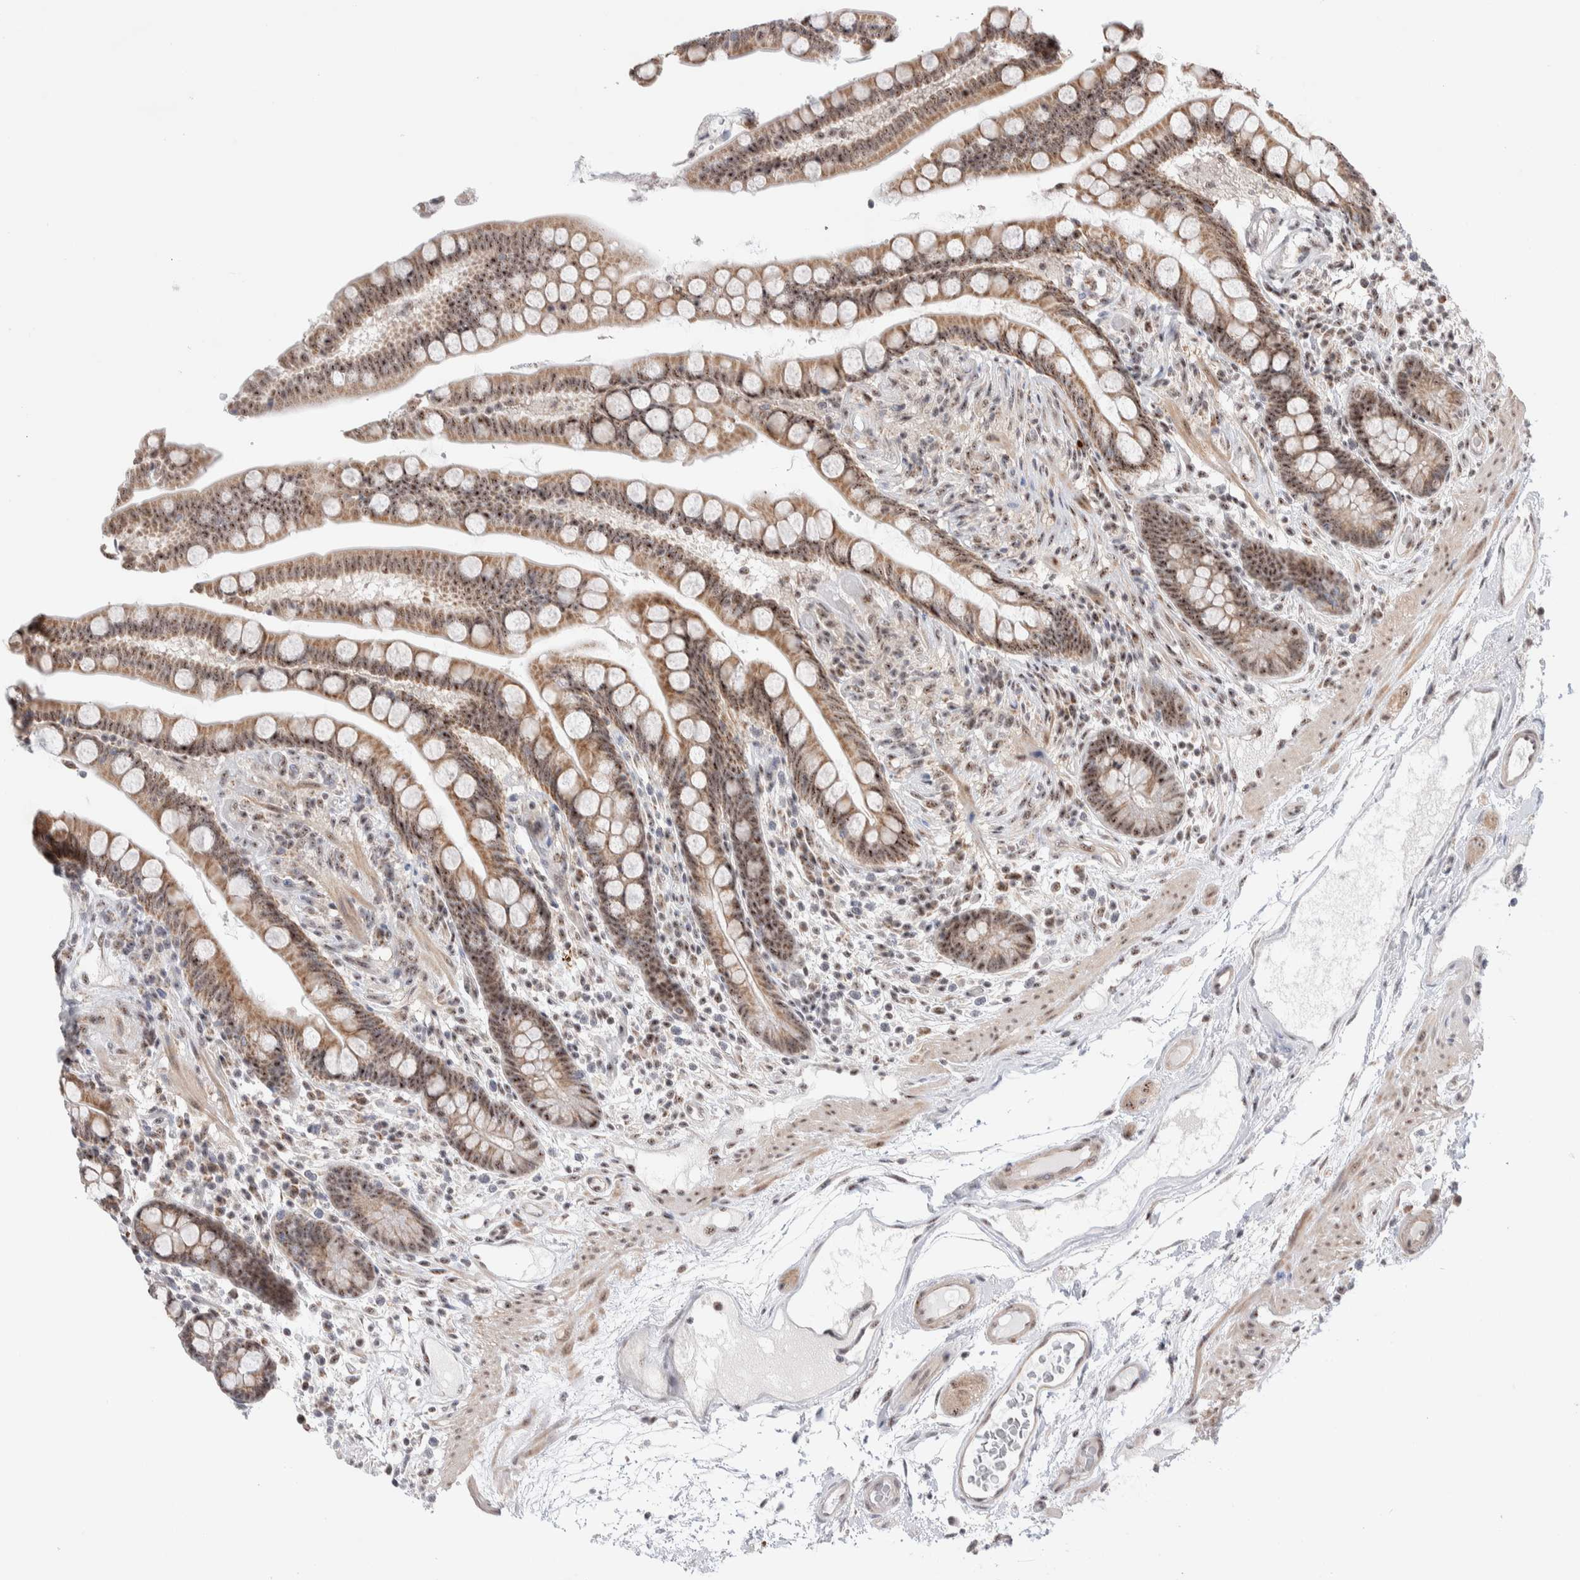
{"staining": {"intensity": "weak", "quantity": ">75%", "location": "nuclear"}, "tissue": "colon", "cell_type": "Endothelial cells", "image_type": "normal", "snomed": [{"axis": "morphology", "description": "Normal tissue, NOS"}, {"axis": "topography", "description": "Colon"}], "caption": "Endothelial cells reveal low levels of weak nuclear positivity in approximately >75% of cells in unremarkable colon. Using DAB (brown) and hematoxylin (blue) stains, captured at high magnification using brightfield microscopy.", "gene": "ZNF695", "patient": {"sex": "male", "age": 73}}